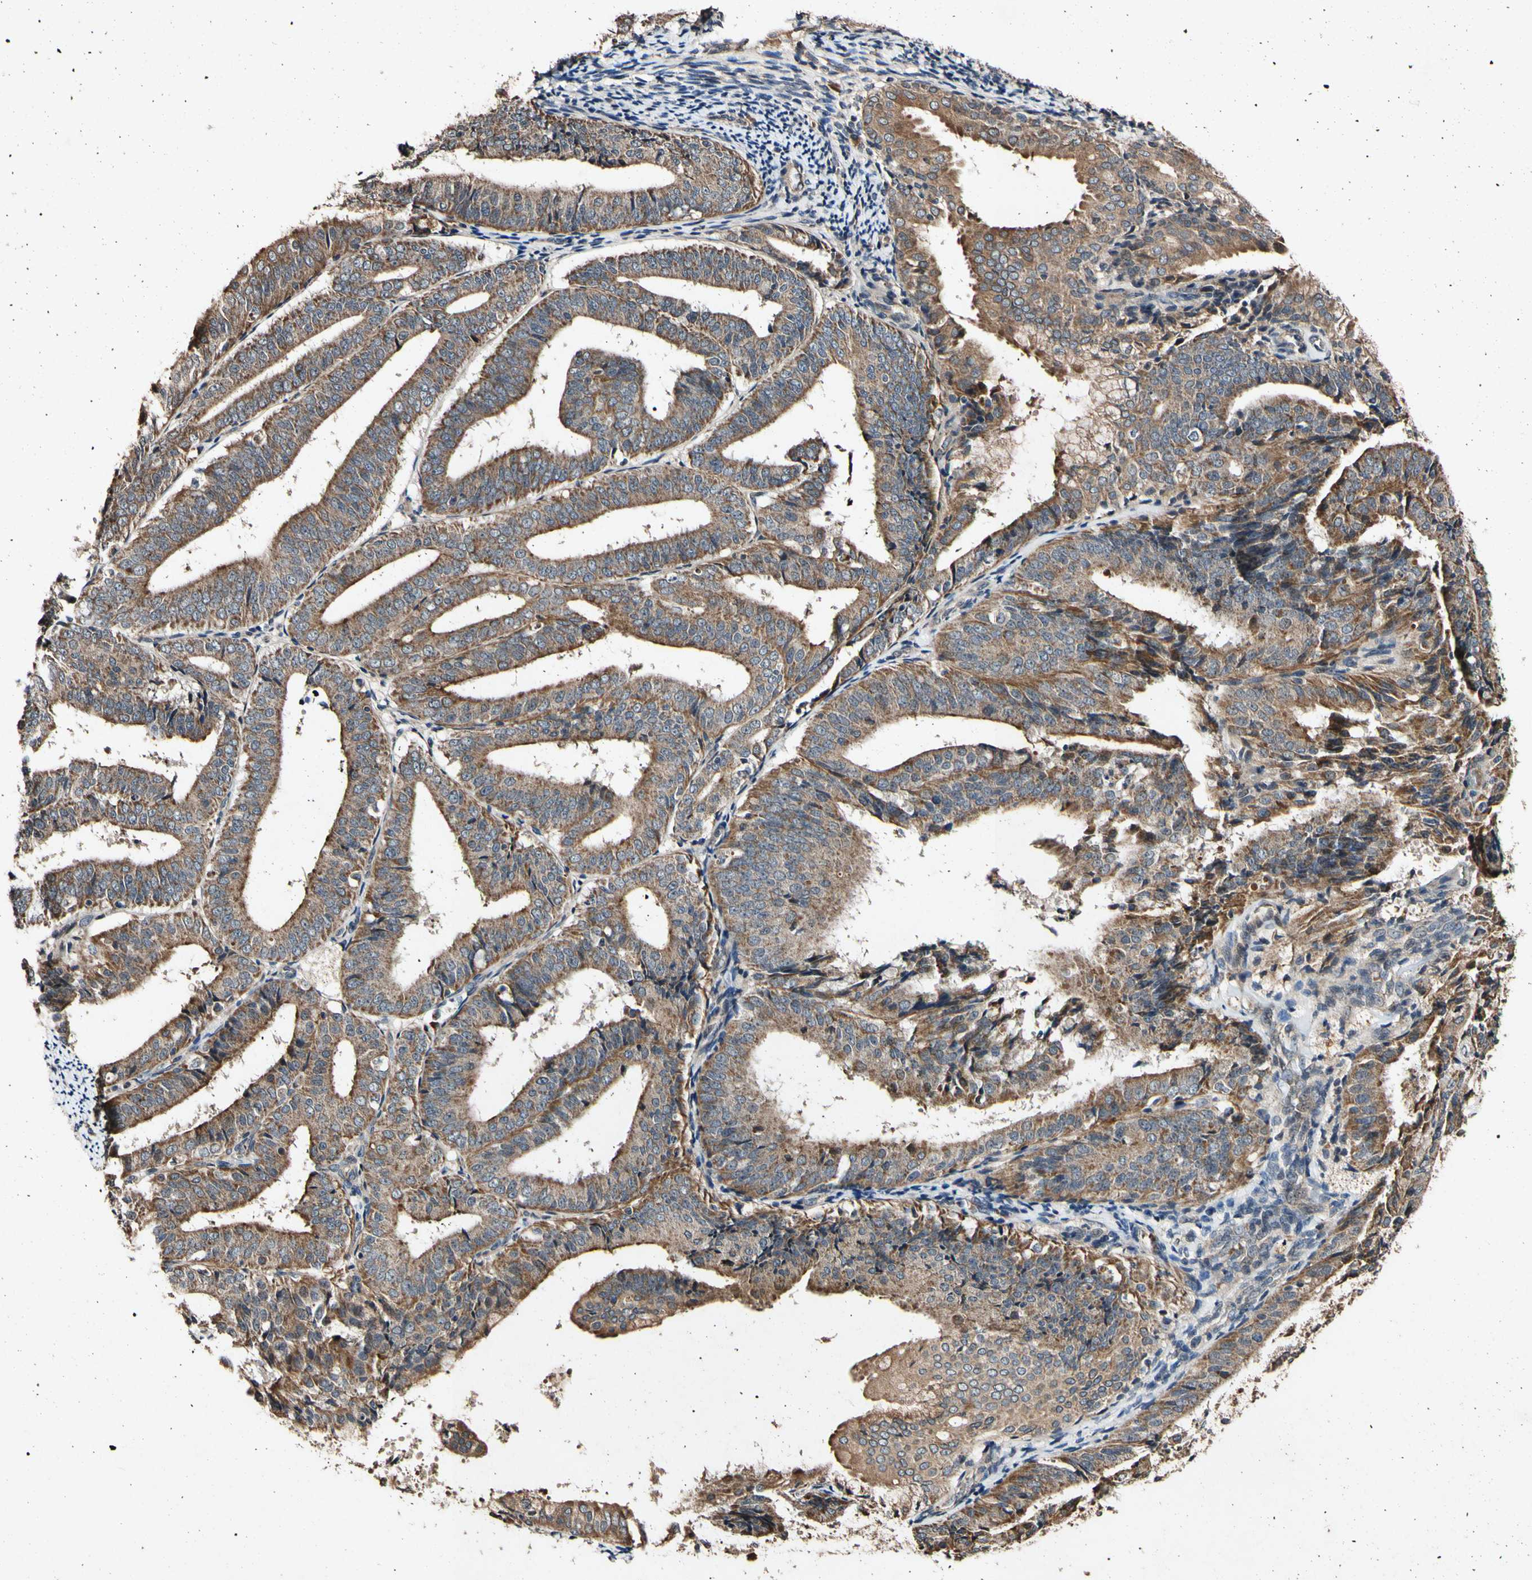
{"staining": {"intensity": "moderate", "quantity": ">75%", "location": "cytoplasmic/membranous"}, "tissue": "endometrial cancer", "cell_type": "Tumor cells", "image_type": "cancer", "snomed": [{"axis": "morphology", "description": "Adenocarcinoma, NOS"}, {"axis": "topography", "description": "Endometrium"}], "caption": "A medium amount of moderate cytoplasmic/membranous expression is seen in approximately >75% of tumor cells in endometrial adenocarcinoma tissue.", "gene": "PLAT", "patient": {"sex": "female", "age": 63}}